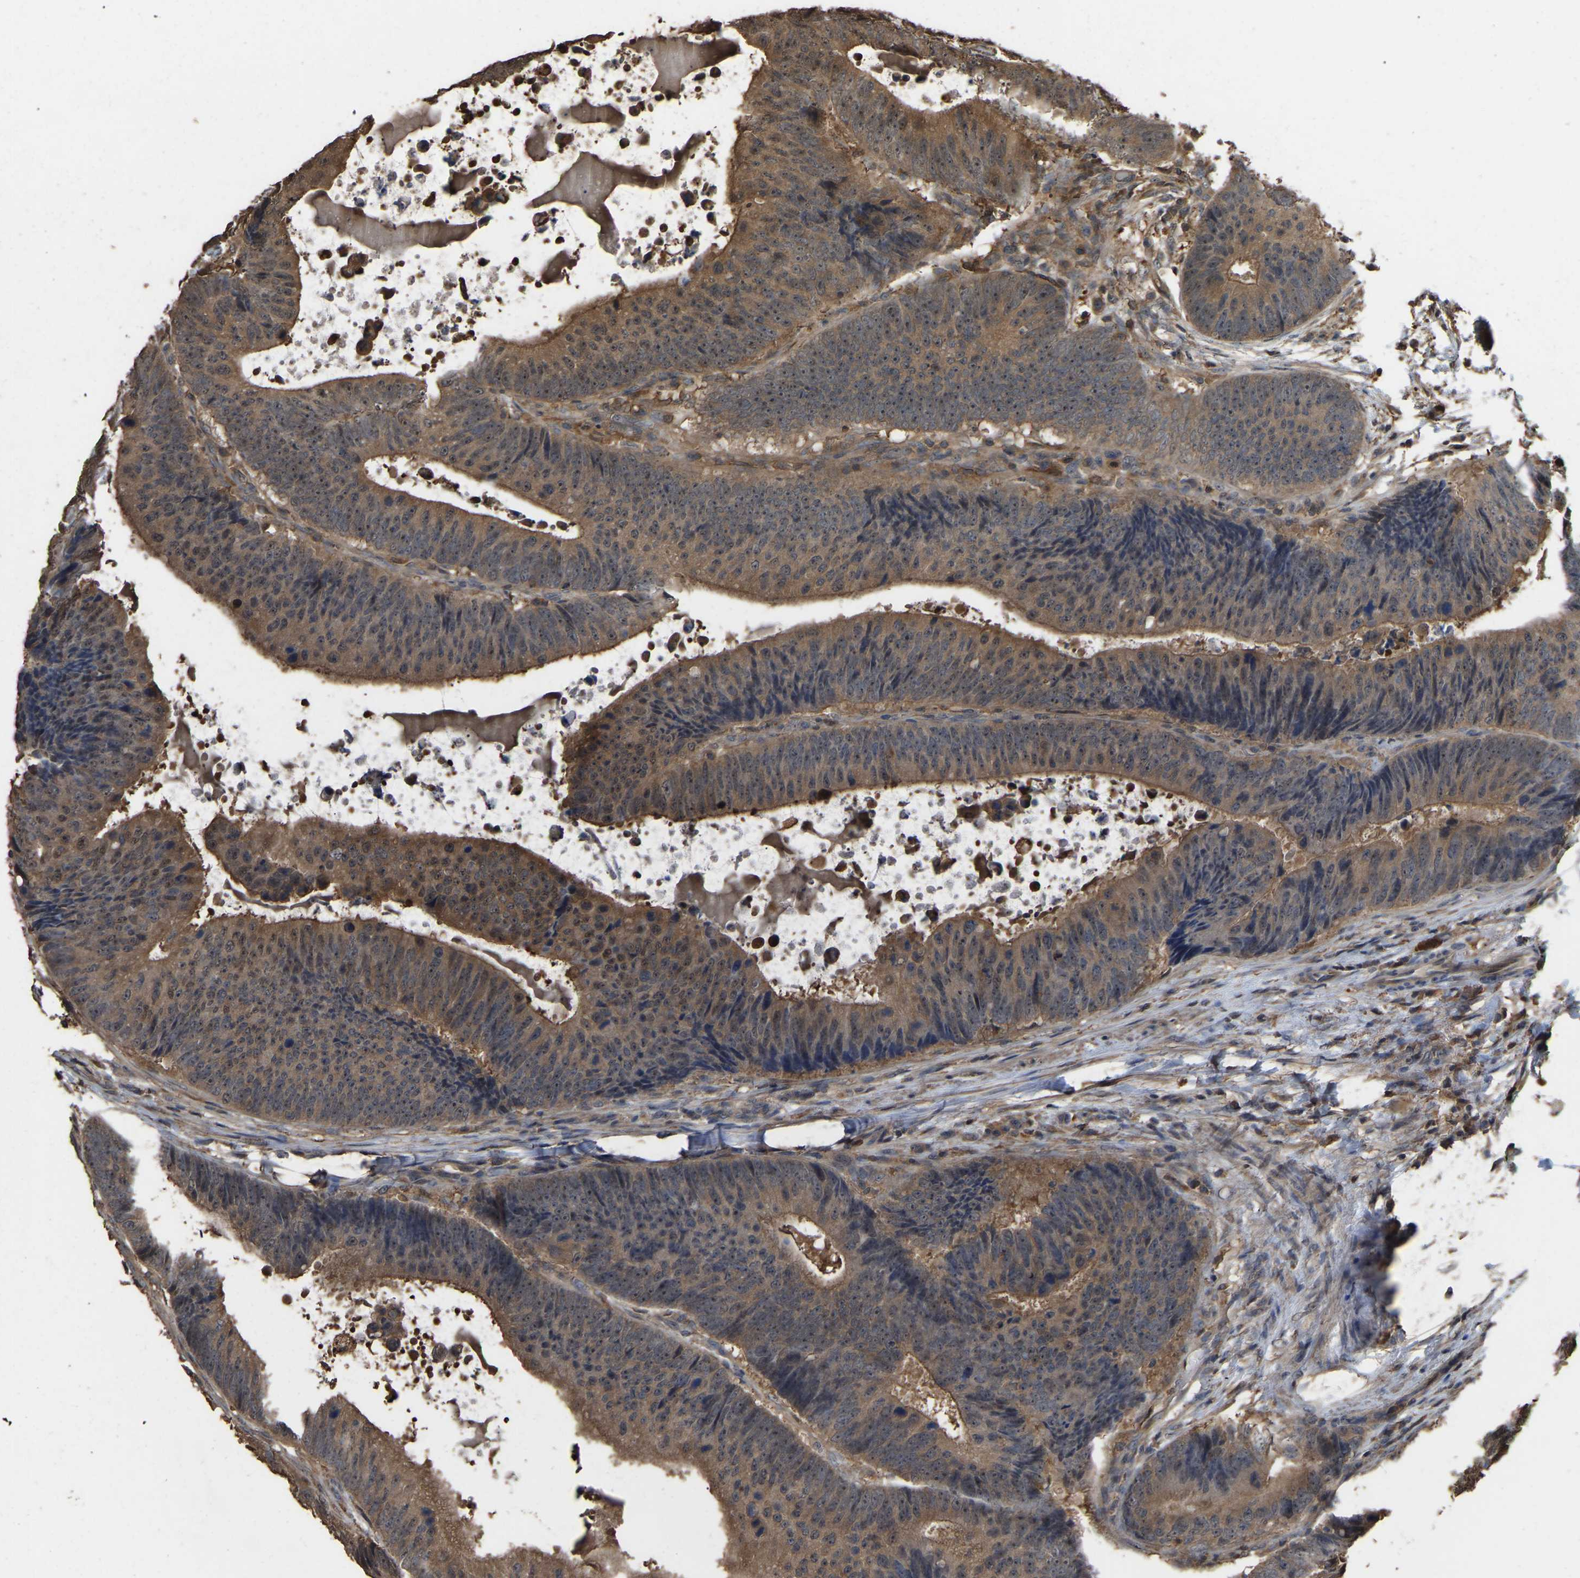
{"staining": {"intensity": "moderate", "quantity": "25%-75%", "location": "cytoplasmic/membranous"}, "tissue": "colorectal cancer", "cell_type": "Tumor cells", "image_type": "cancer", "snomed": [{"axis": "morphology", "description": "Adenocarcinoma, NOS"}, {"axis": "topography", "description": "Colon"}], "caption": "Human colorectal adenocarcinoma stained for a protein (brown) exhibits moderate cytoplasmic/membranous positive expression in approximately 25%-75% of tumor cells.", "gene": "FHIT", "patient": {"sex": "male", "age": 56}}